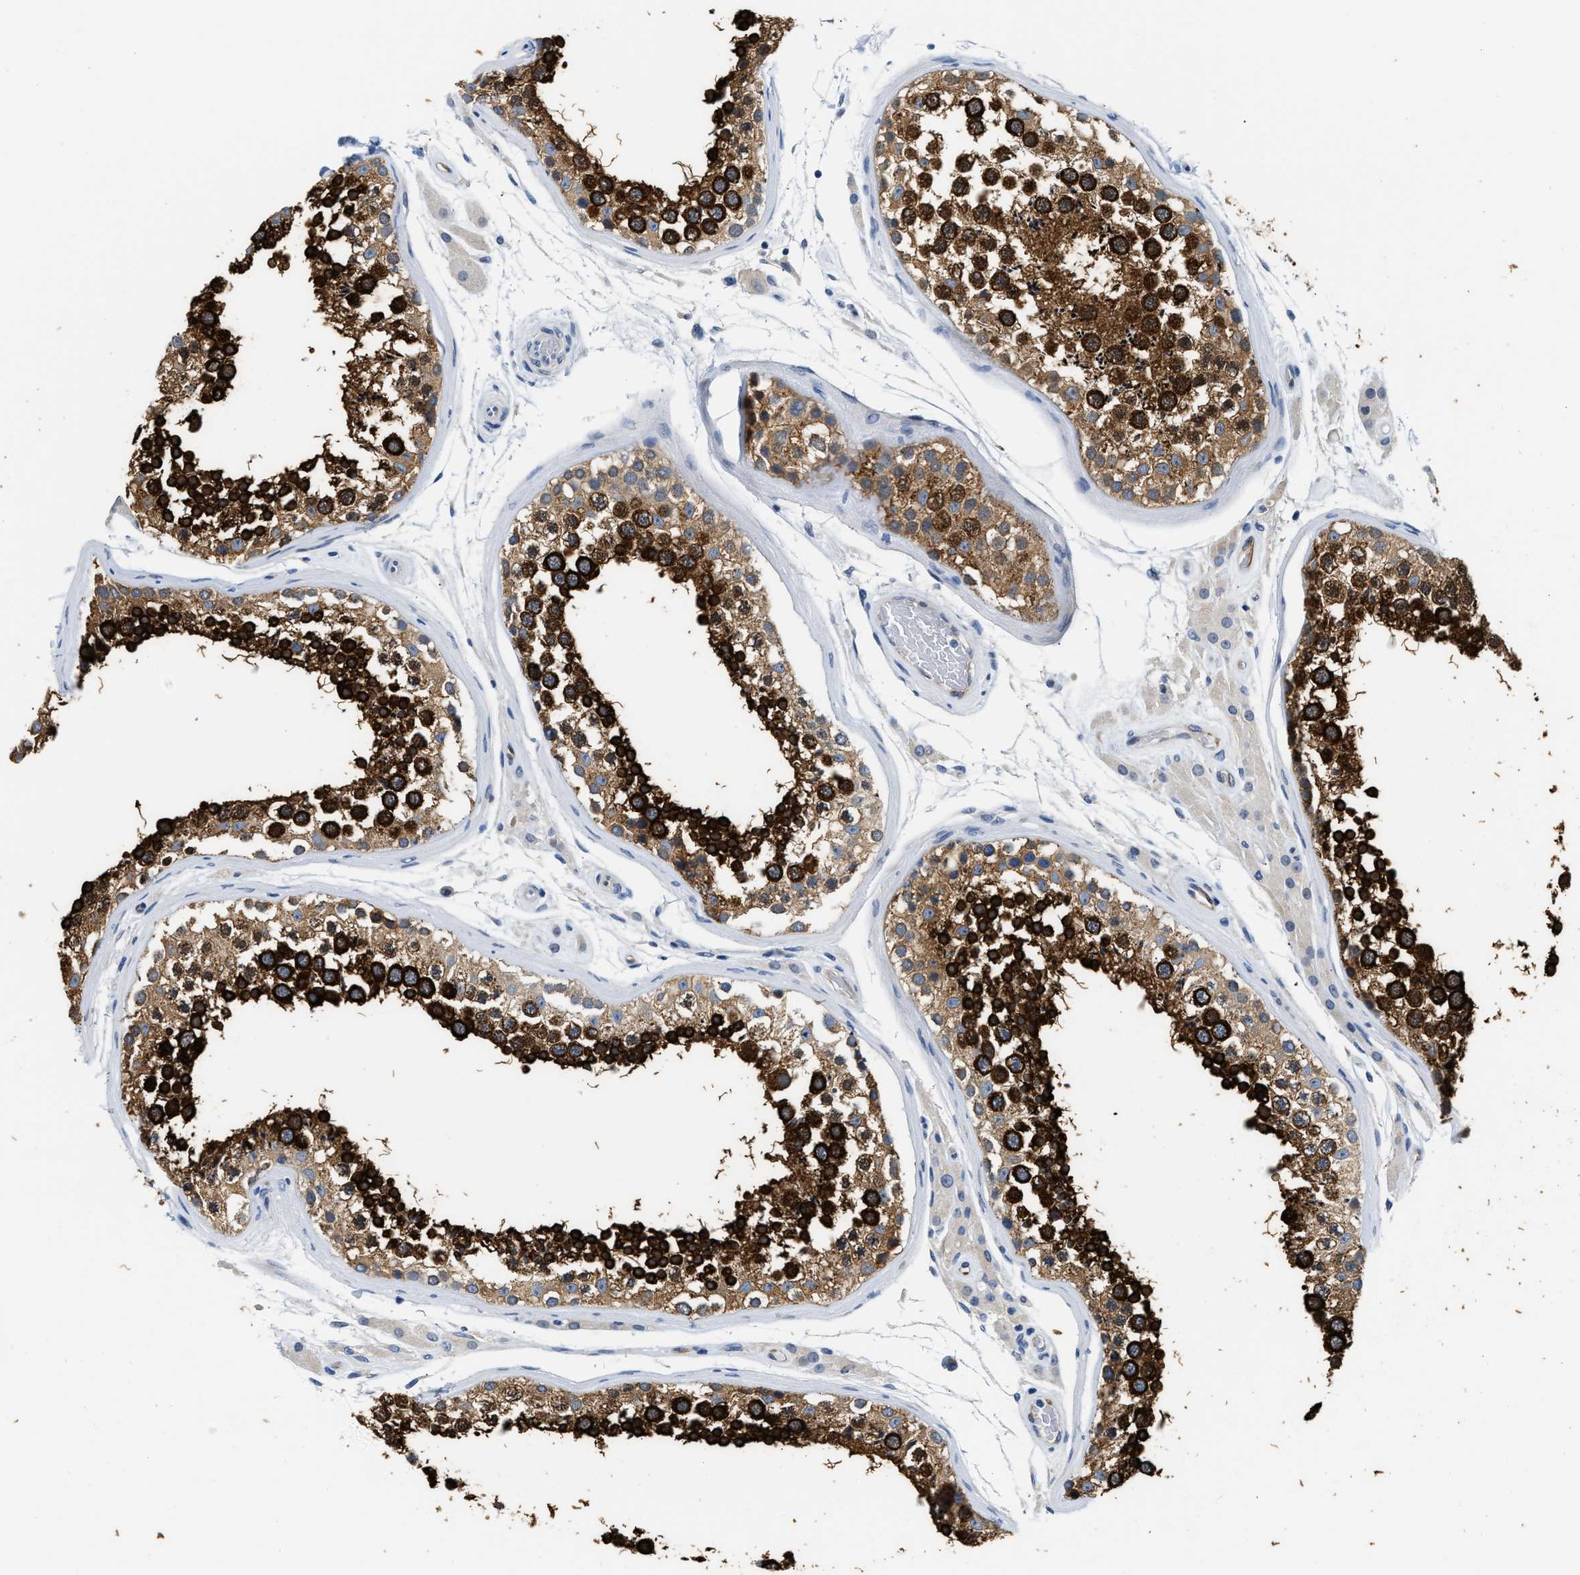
{"staining": {"intensity": "strong", "quantity": ">75%", "location": "cytoplasmic/membranous"}, "tissue": "testis", "cell_type": "Cells in seminiferous ducts", "image_type": "normal", "snomed": [{"axis": "morphology", "description": "Normal tissue, NOS"}, {"axis": "topography", "description": "Testis"}], "caption": "Immunohistochemical staining of unremarkable testis reveals >75% levels of strong cytoplasmic/membranous protein staining in about >75% of cells in seminiferous ducts.", "gene": "CLGN", "patient": {"sex": "male", "age": 46}}